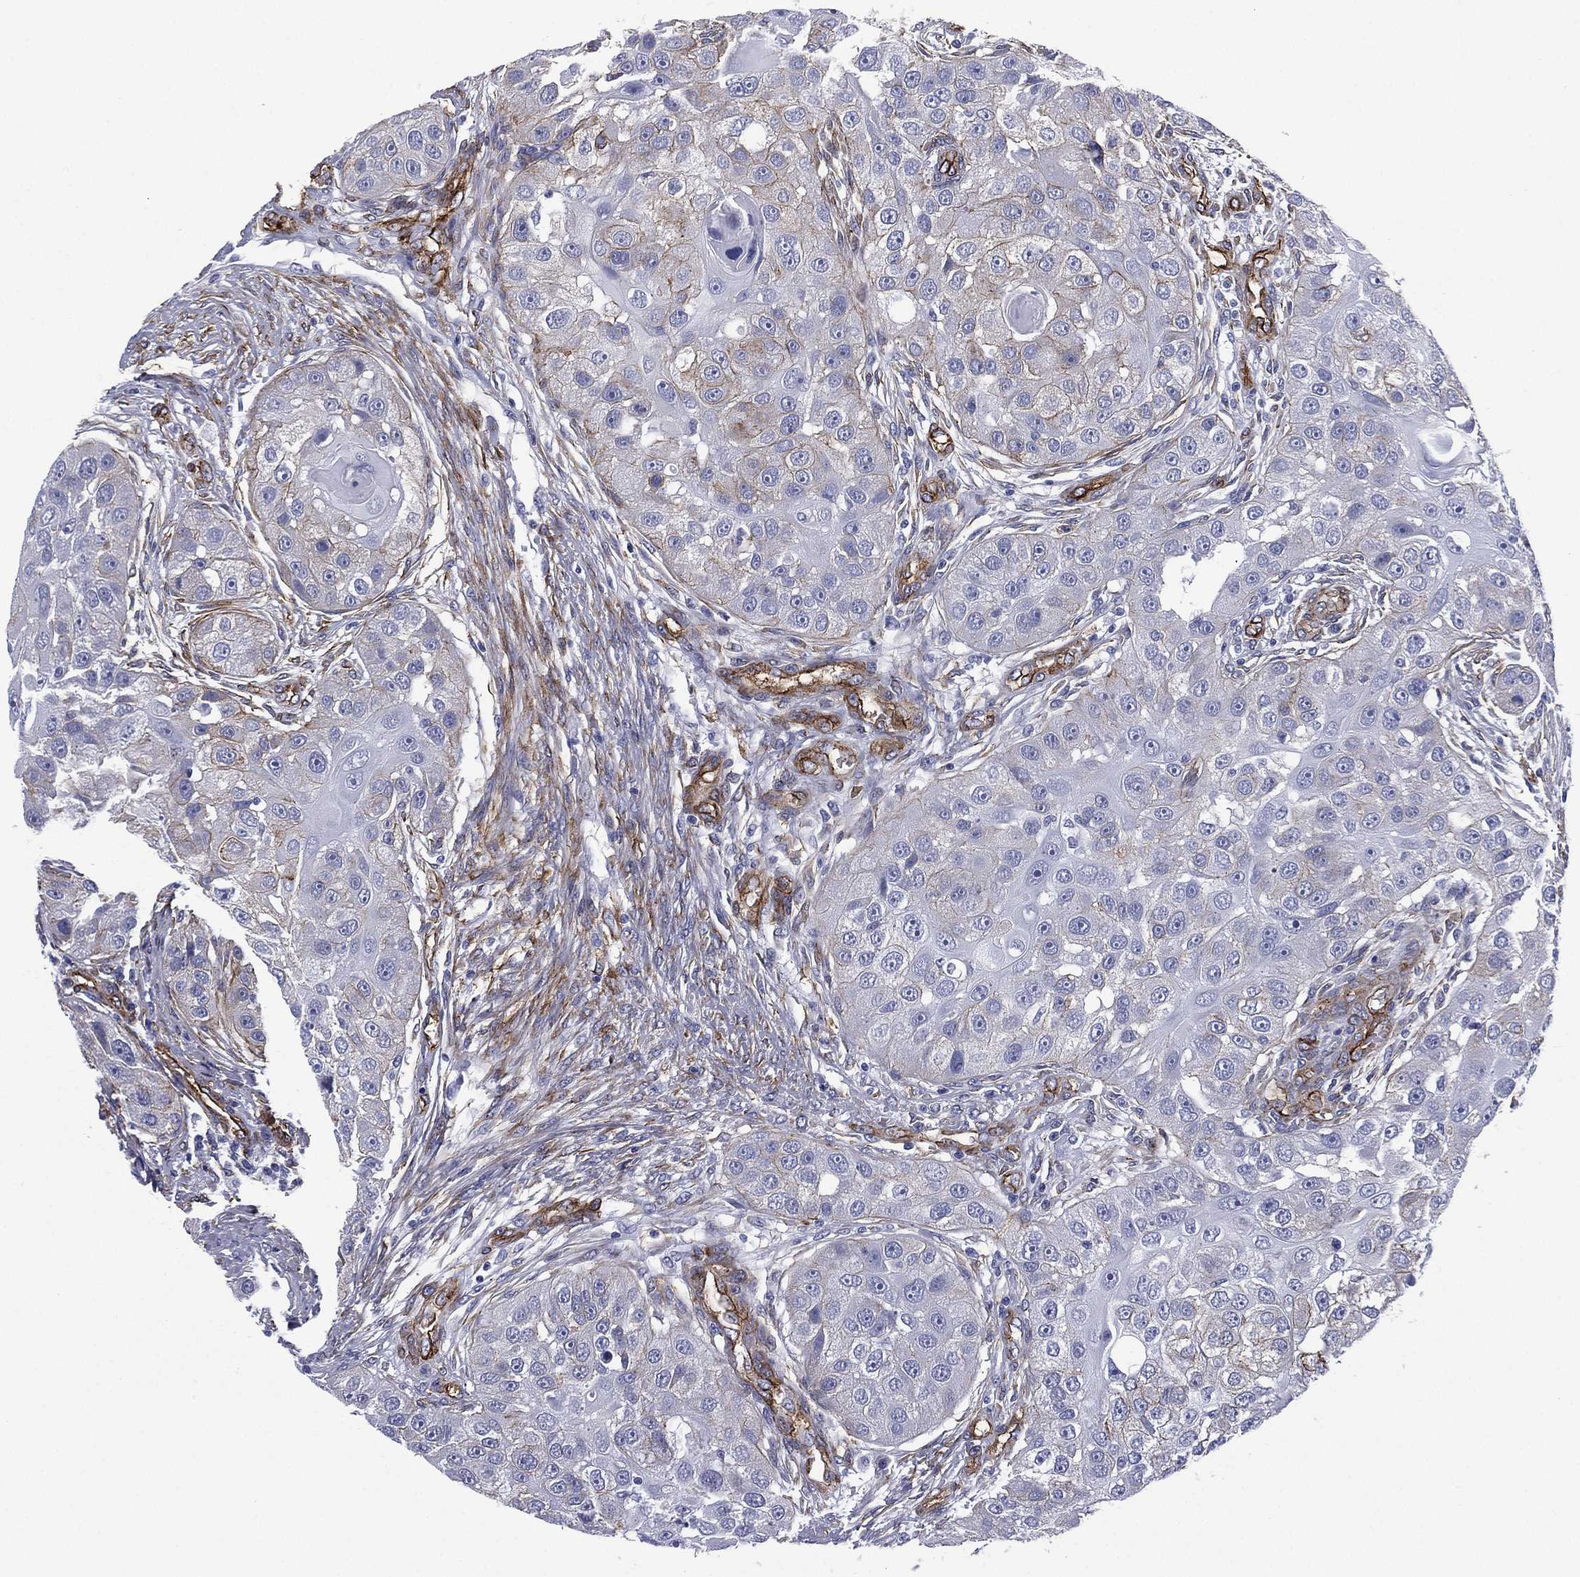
{"staining": {"intensity": "negative", "quantity": "none", "location": "none"}, "tissue": "head and neck cancer", "cell_type": "Tumor cells", "image_type": "cancer", "snomed": [{"axis": "morphology", "description": "Normal tissue, NOS"}, {"axis": "morphology", "description": "Squamous cell carcinoma, NOS"}, {"axis": "topography", "description": "Skeletal muscle"}, {"axis": "topography", "description": "Head-Neck"}], "caption": "Human squamous cell carcinoma (head and neck) stained for a protein using immunohistochemistry shows no staining in tumor cells.", "gene": "CAVIN3", "patient": {"sex": "male", "age": 51}}